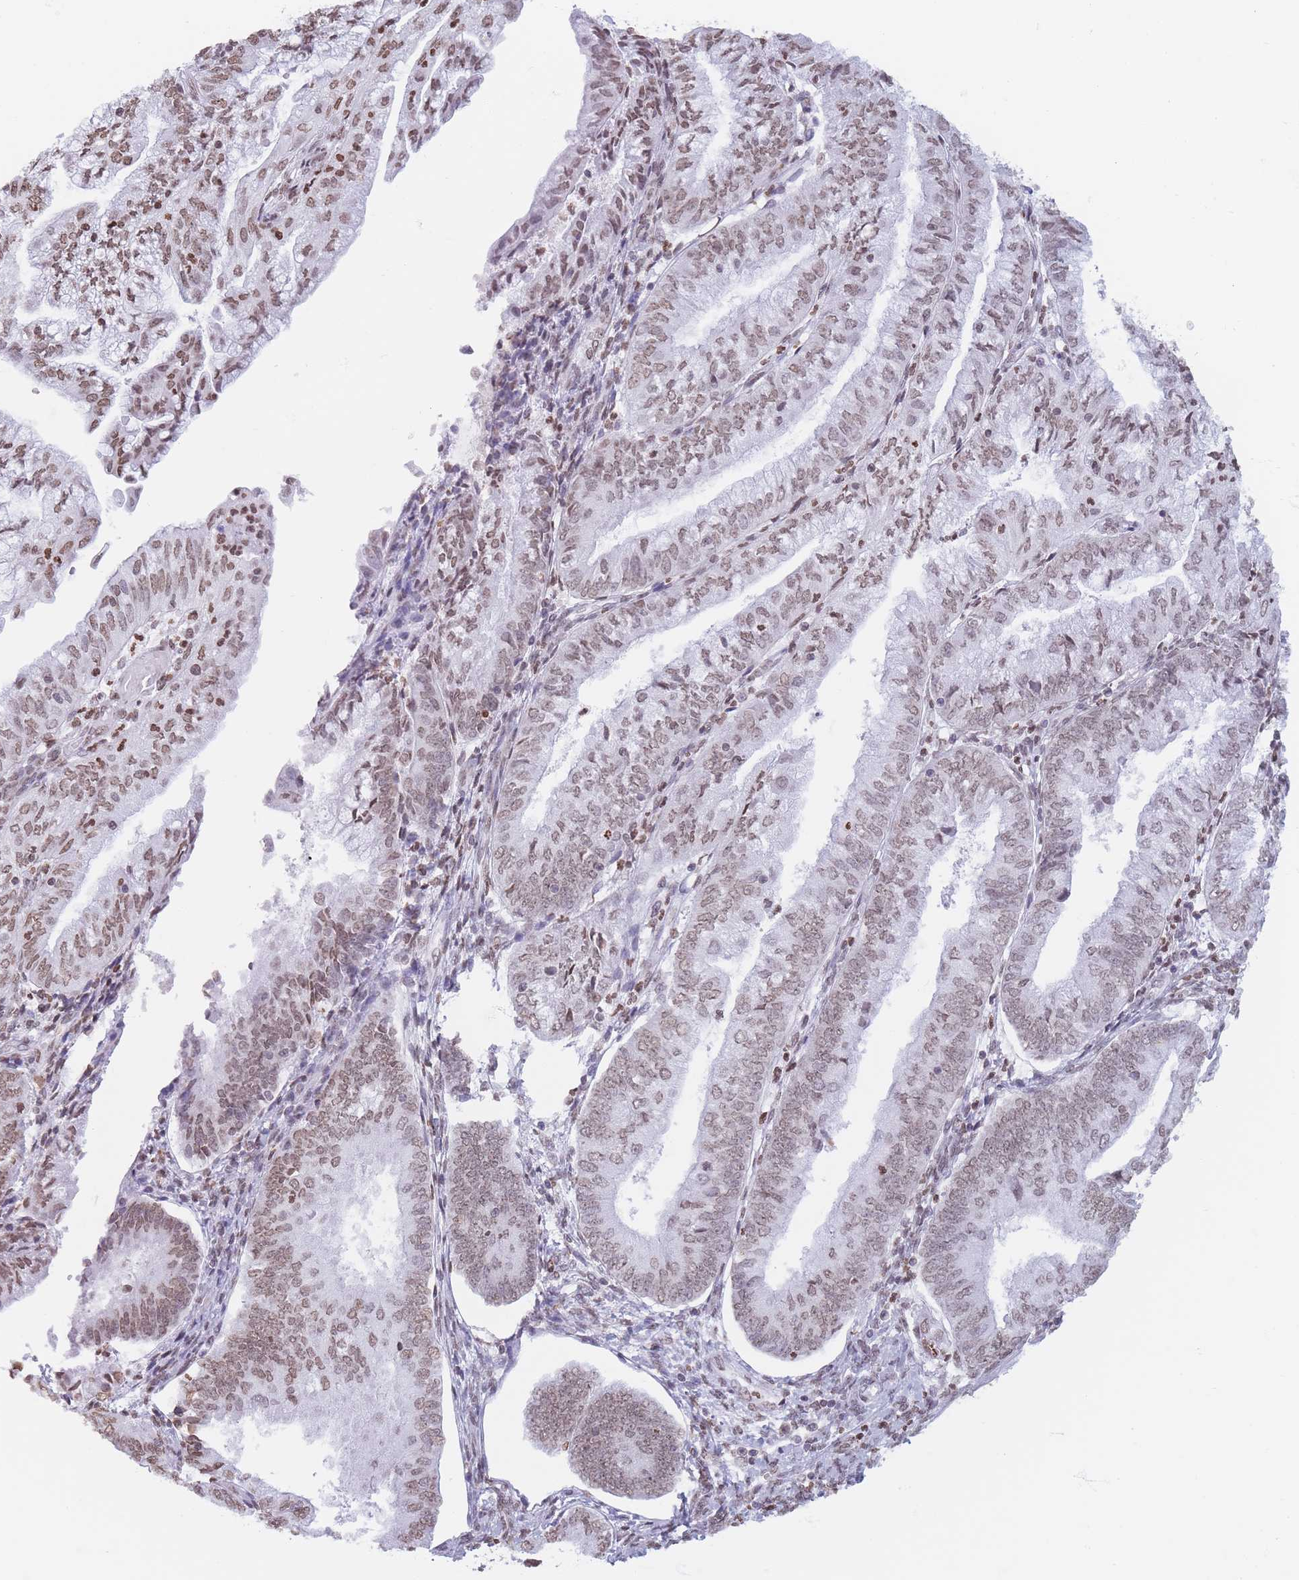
{"staining": {"intensity": "moderate", "quantity": ">75%", "location": "nuclear"}, "tissue": "endometrial cancer", "cell_type": "Tumor cells", "image_type": "cancer", "snomed": [{"axis": "morphology", "description": "Adenocarcinoma, NOS"}, {"axis": "topography", "description": "Endometrium"}], "caption": "A brown stain shows moderate nuclear expression of a protein in endometrial adenocarcinoma tumor cells.", "gene": "RYK", "patient": {"sex": "female", "age": 55}}